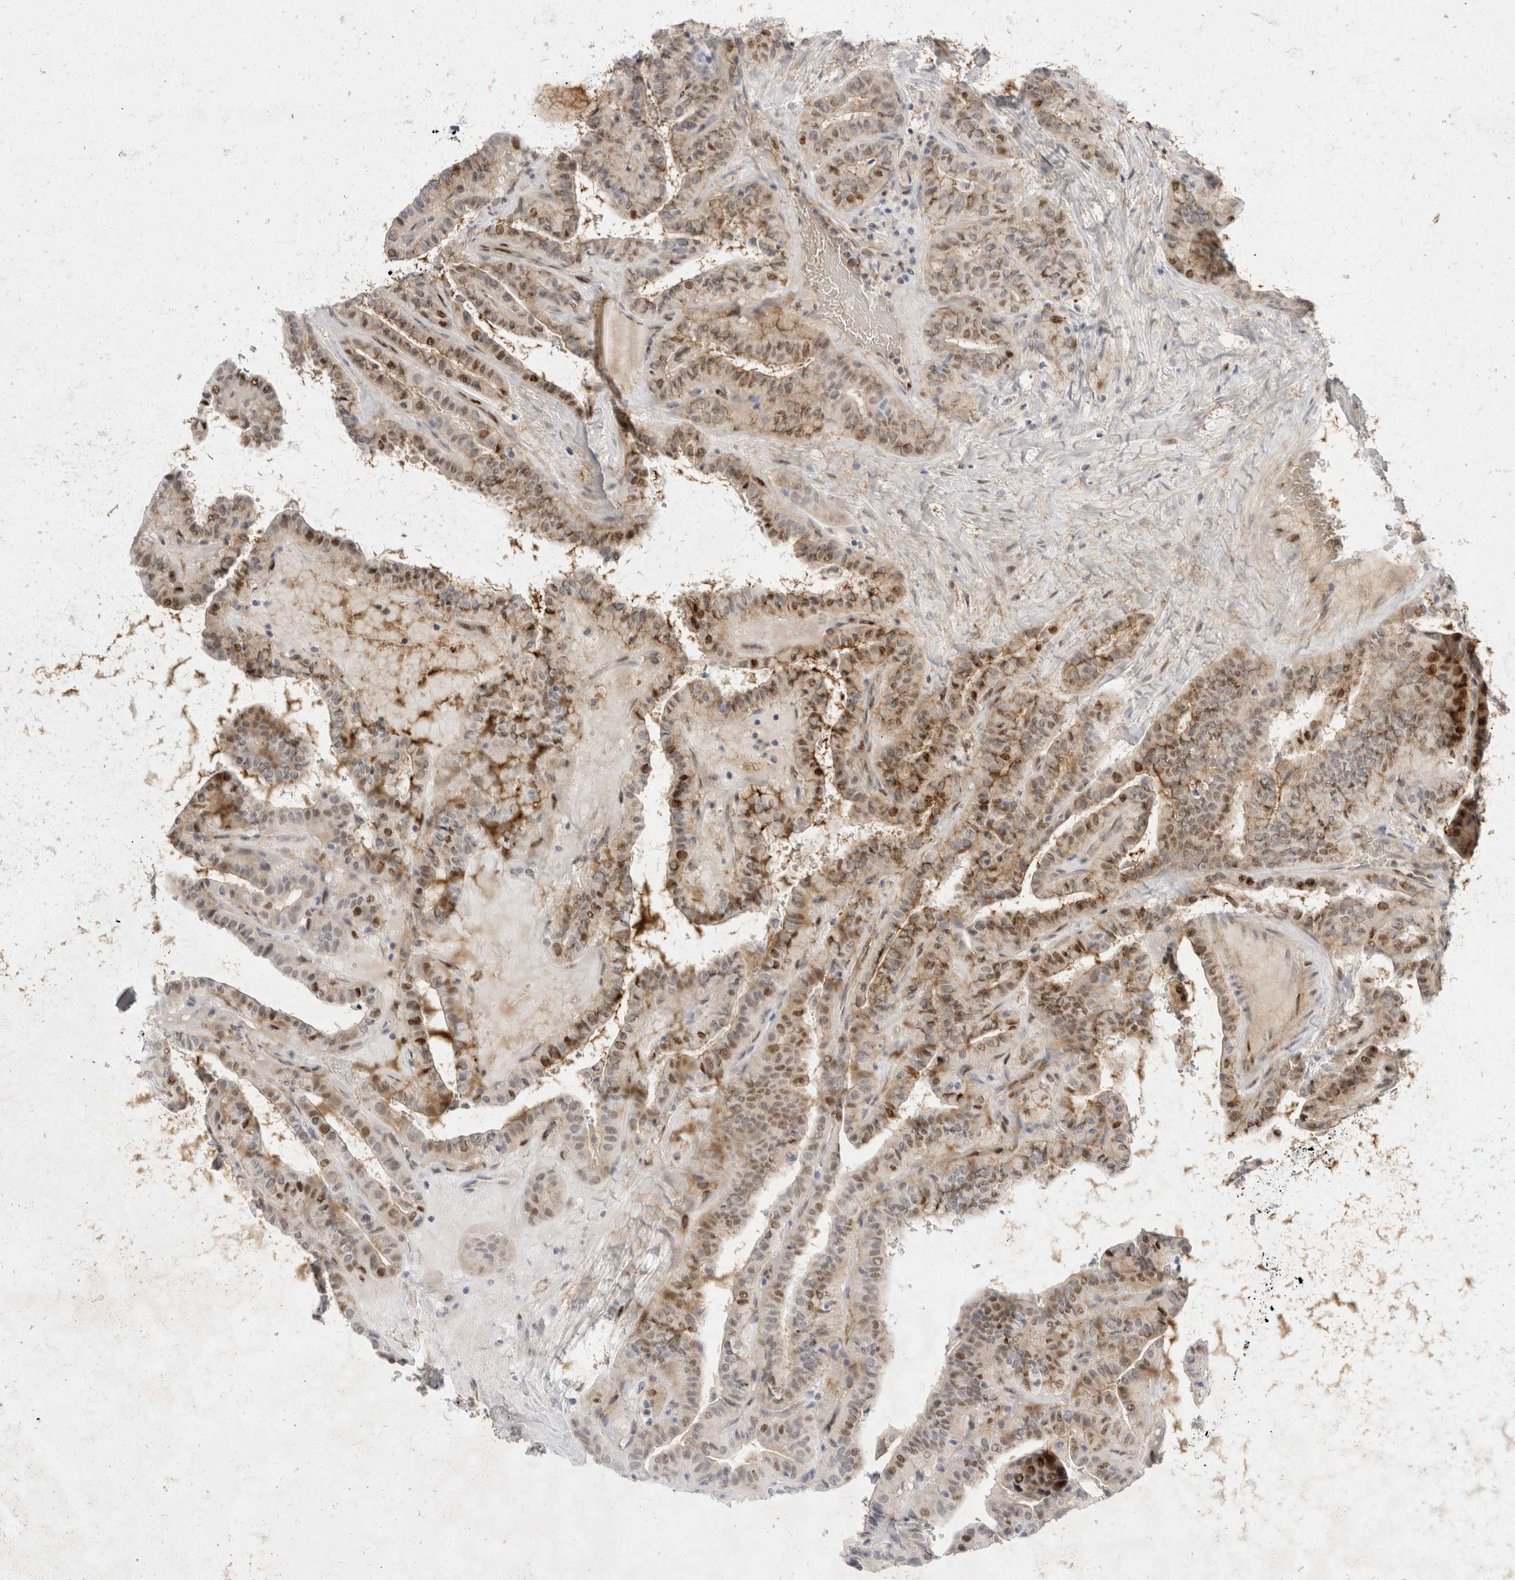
{"staining": {"intensity": "moderate", "quantity": ">75%", "location": "cytoplasmic/membranous,nuclear"}, "tissue": "thyroid cancer", "cell_type": "Tumor cells", "image_type": "cancer", "snomed": [{"axis": "morphology", "description": "Papillary adenocarcinoma, NOS"}, {"axis": "topography", "description": "Thyroid gland"}], "caption": "Moderate cytoplasmic/membranous and nuclear positivity for a protein is seen in approximately >75% of tumor cells of papillary adenocarcinoma (thyroid) using IHC.", "gene": "TOM1L2", "patient": {"sex": "male", "age": 77}}